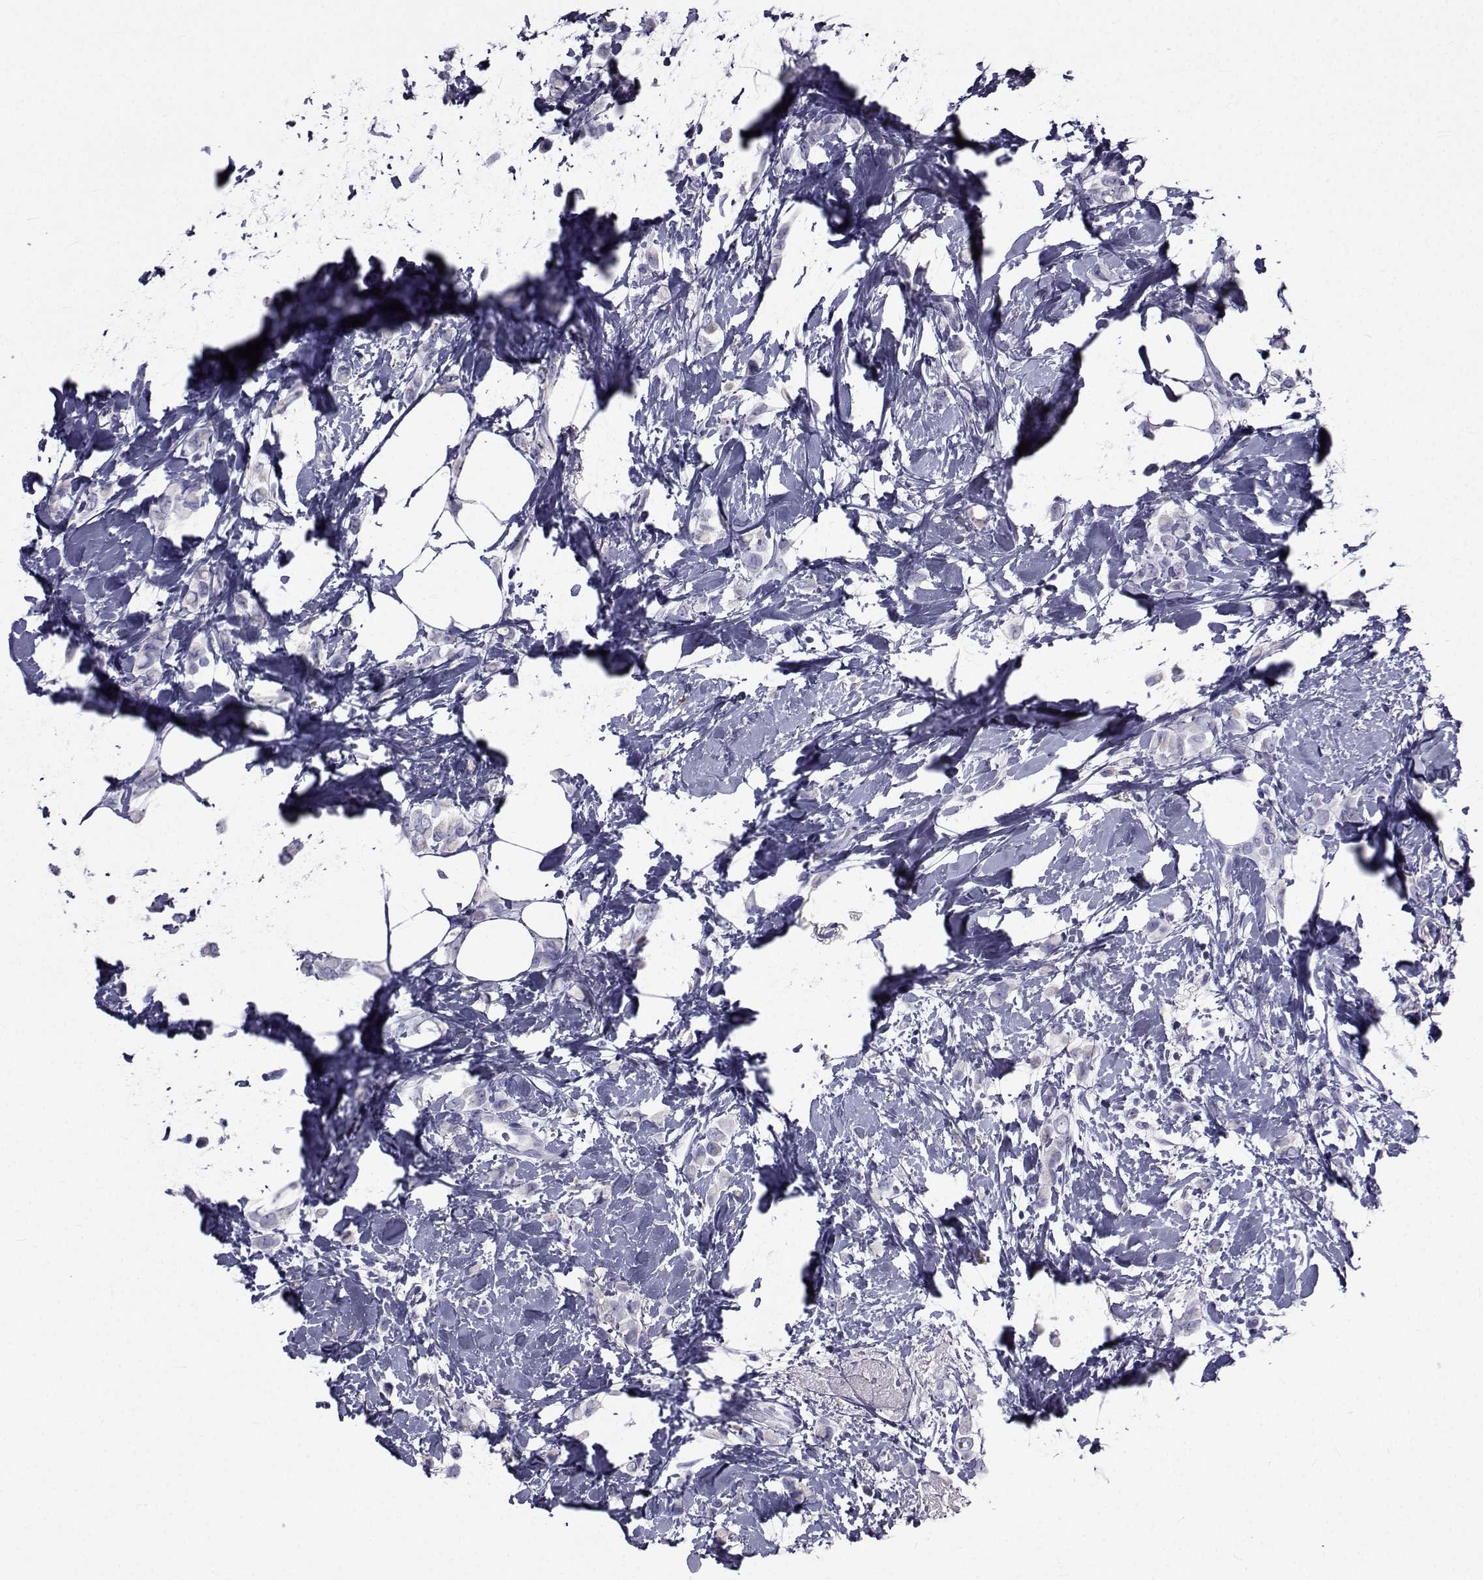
{"staining": {"intensity": "negative", "quantity": "none", "location": "none"}, "tissue": "breast cancer", "cell_type": "Tumor cells", "image_type": "cancer", "snomed": [{"axis": "morphology", "description": "Lobular carcinoma"}, {"axis": "topography", "description": "Breast"}], "caption": "This is an immunohistochemistry image of breast cancer (lobular carcinoma). There is no staining in tumor cells.", "gene": "FDXR", "patient": {"sex": "female", "age": 66}}